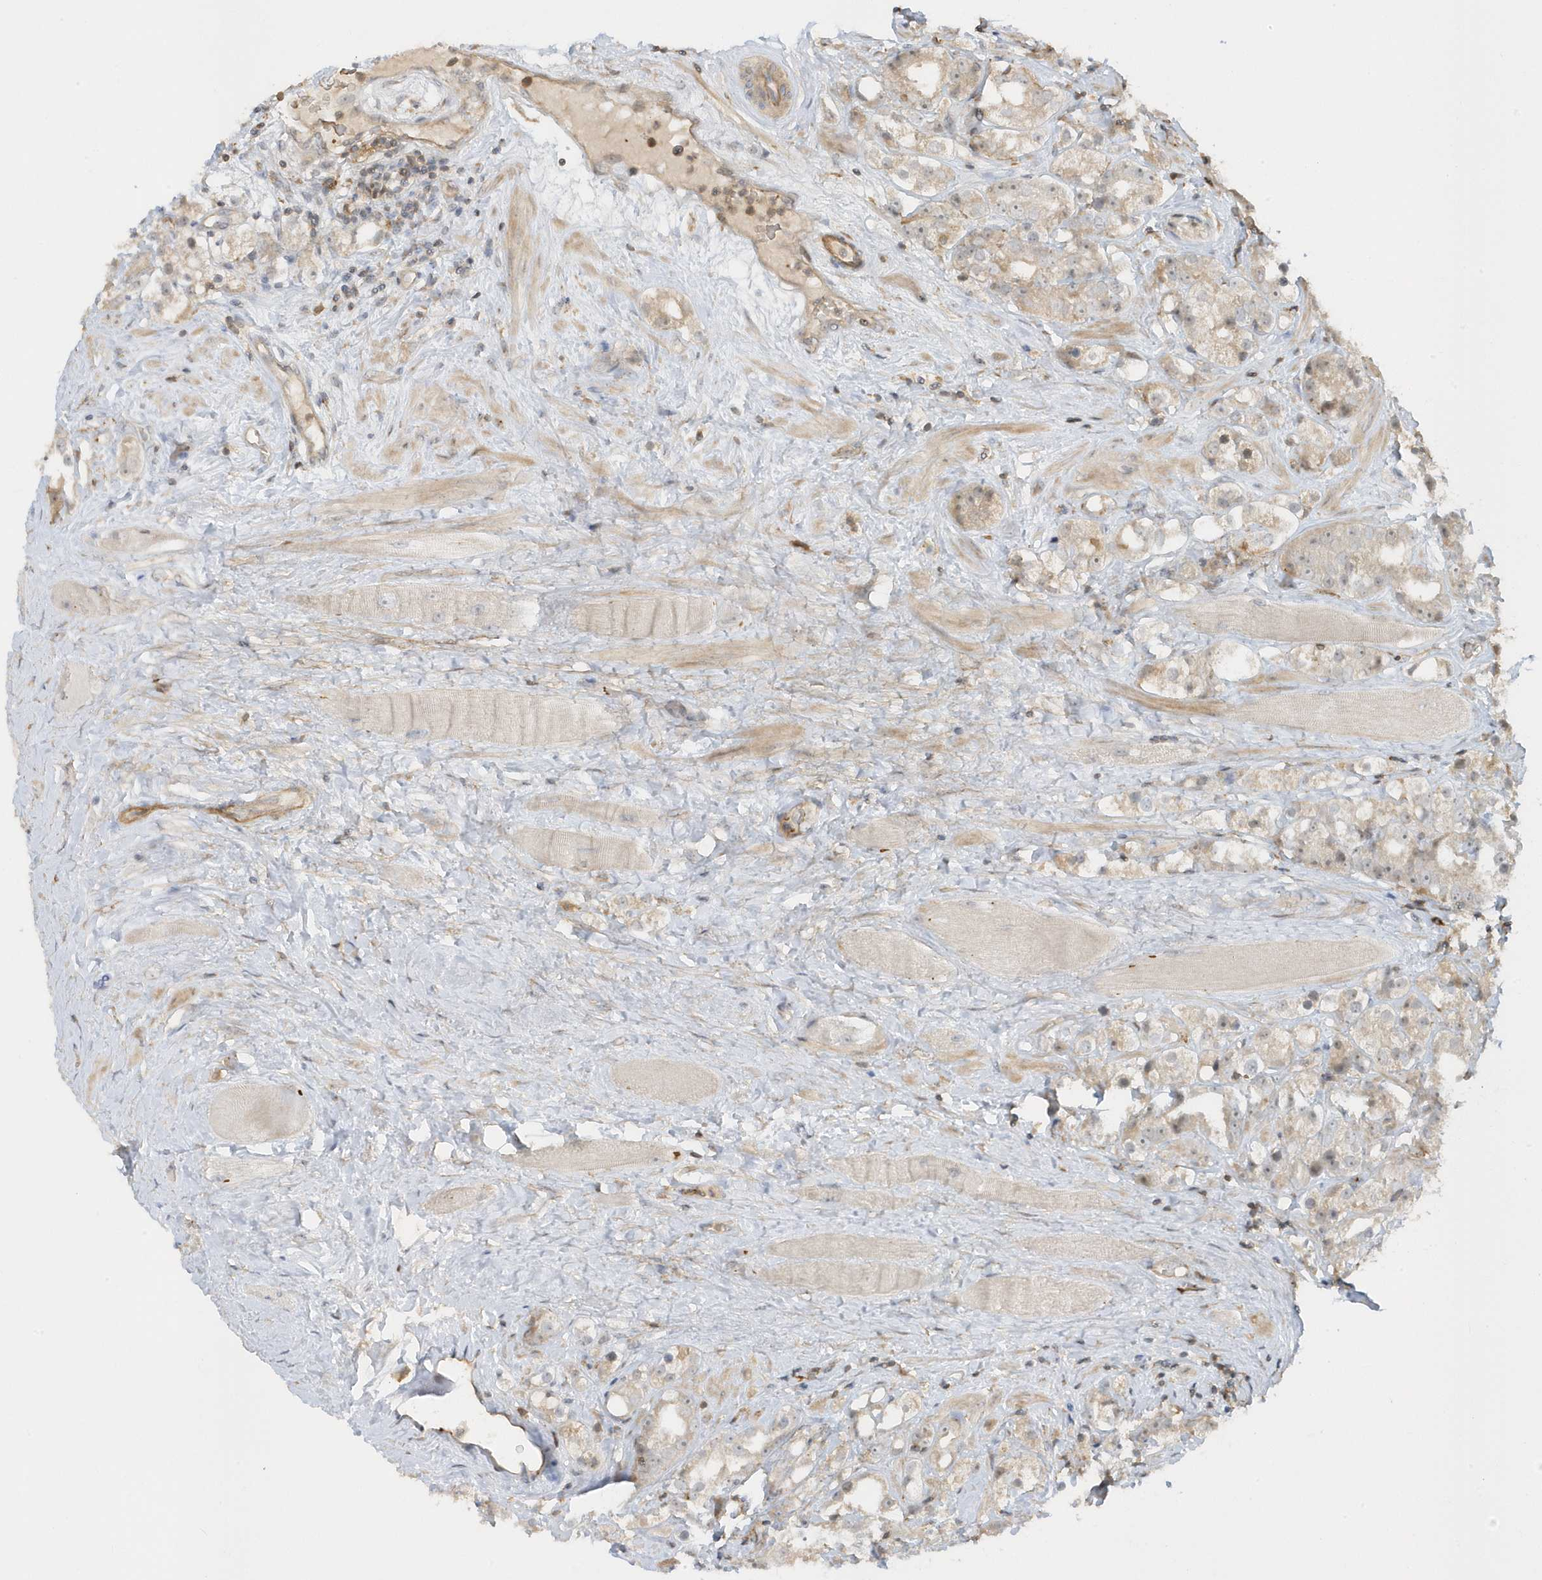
{"staining": {"intensity": "weak", "quantity": ">75%", "location": "cytoplasmic/membranous"}, "tissue": "prostate cancer", "cell_type": "Tumor cells", "image_type": "cancer", "snomed": [{"axis": "morphology", "description": "Adenocarcinoma, NOS"}, {"axis": "topography", "description": "Prostate"}], "caption": "The immunohistochemical stain highlights weak cytoplasmic/membranous staining in tumor cells of prostate adenocarcinoma tissue. Nuclei are stained in blue.", "gene": "ZBTB8A", "patient": {"sex": "male", "age": 79}}